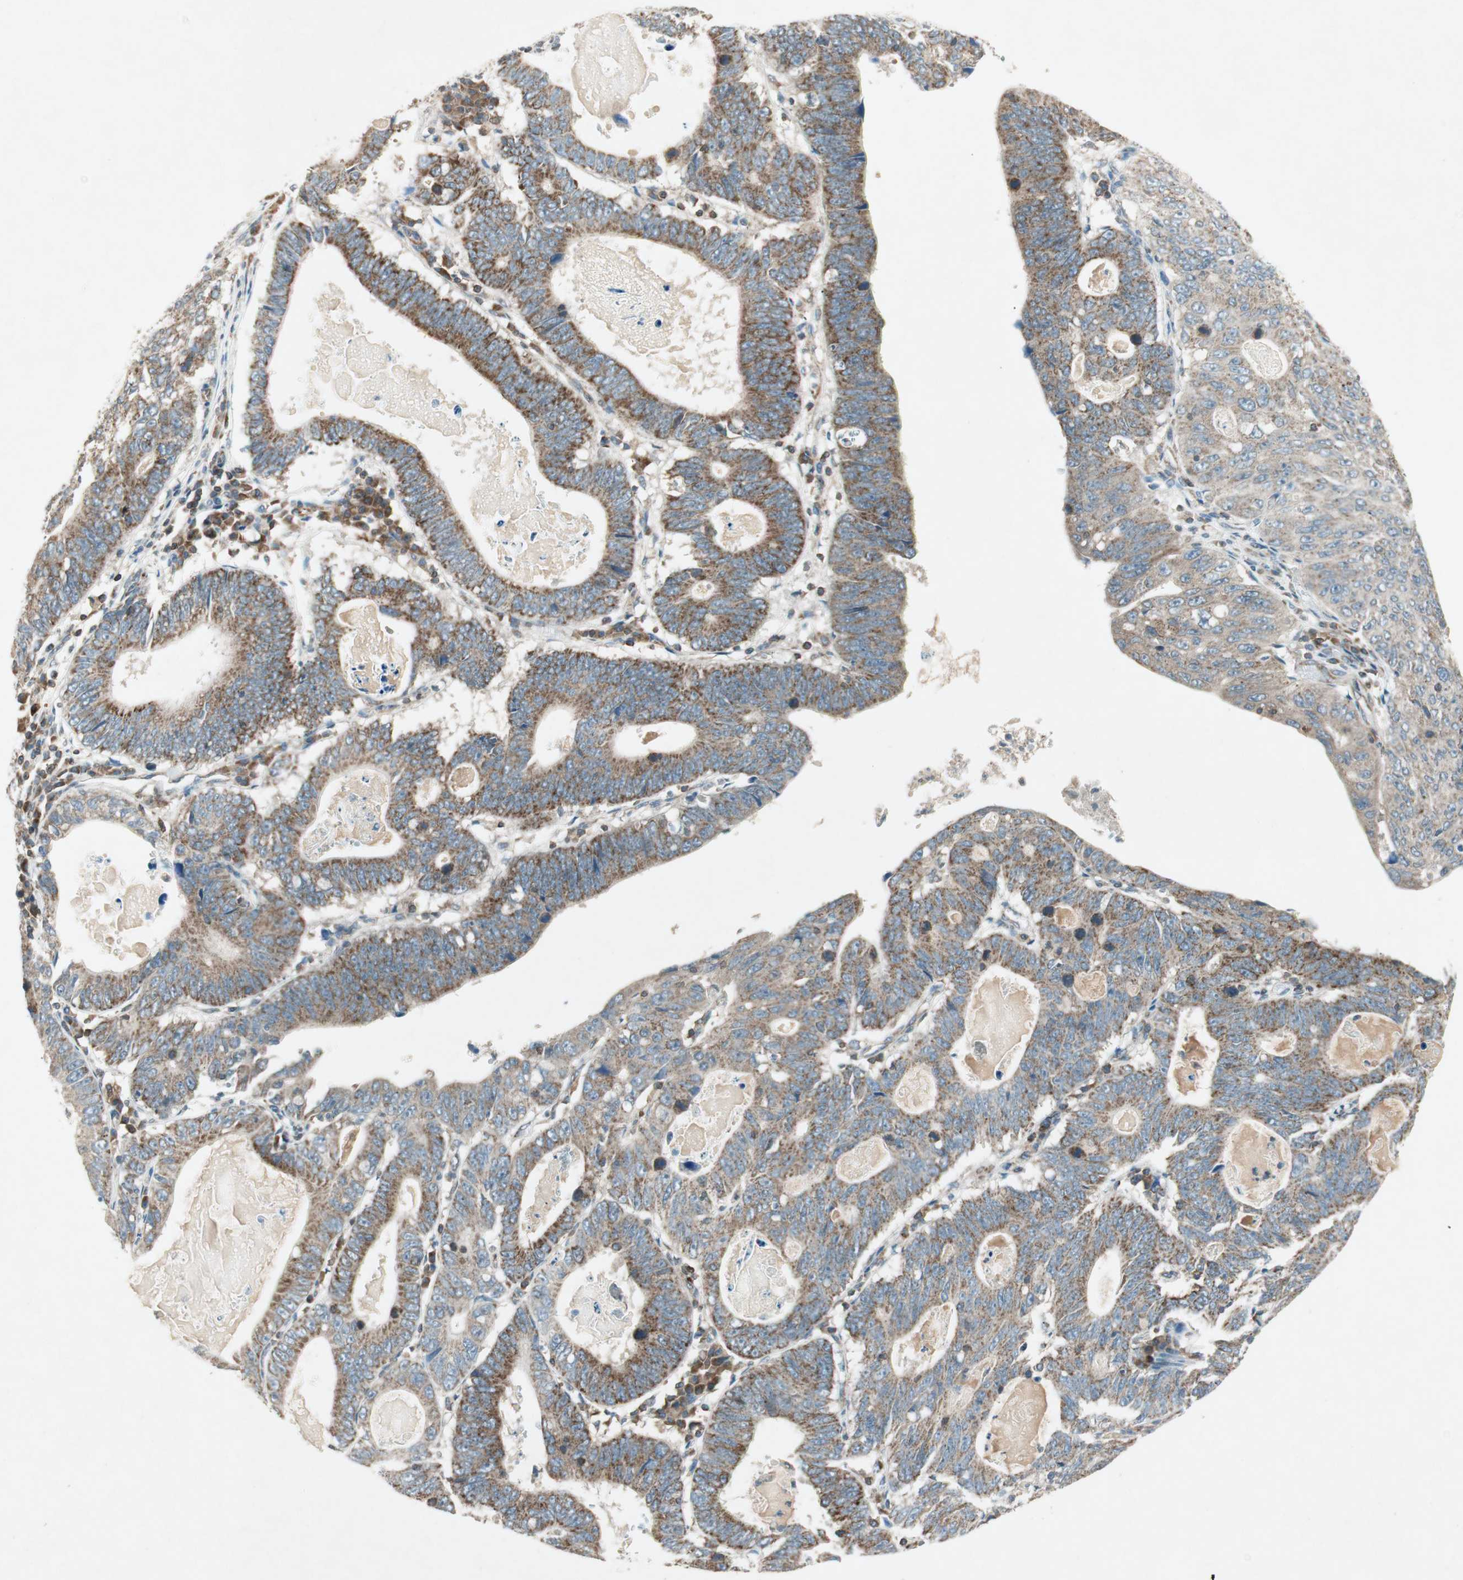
{"staining": {"intensity": "moderate", "quantity": ">75%", "location": "cytoplasmic/membranous"}, "tissue": "stomach cancer", "cell_type": "Tumor cells", "image_type": "cancer", "snomed": [{"axis": "morphology", "description": "Adenocarcinoma, NOS"}, {"axis": "topography", "description": "Stomach"}], "caption": "Moderate cytoplasmic/membranous positivity for a protein is appreciated in approximately >75% of tumor cells of stomach cancer using immunohistochemistry.", "gene": "CHADL", "patient": {"sex": "male", "age": 59}}